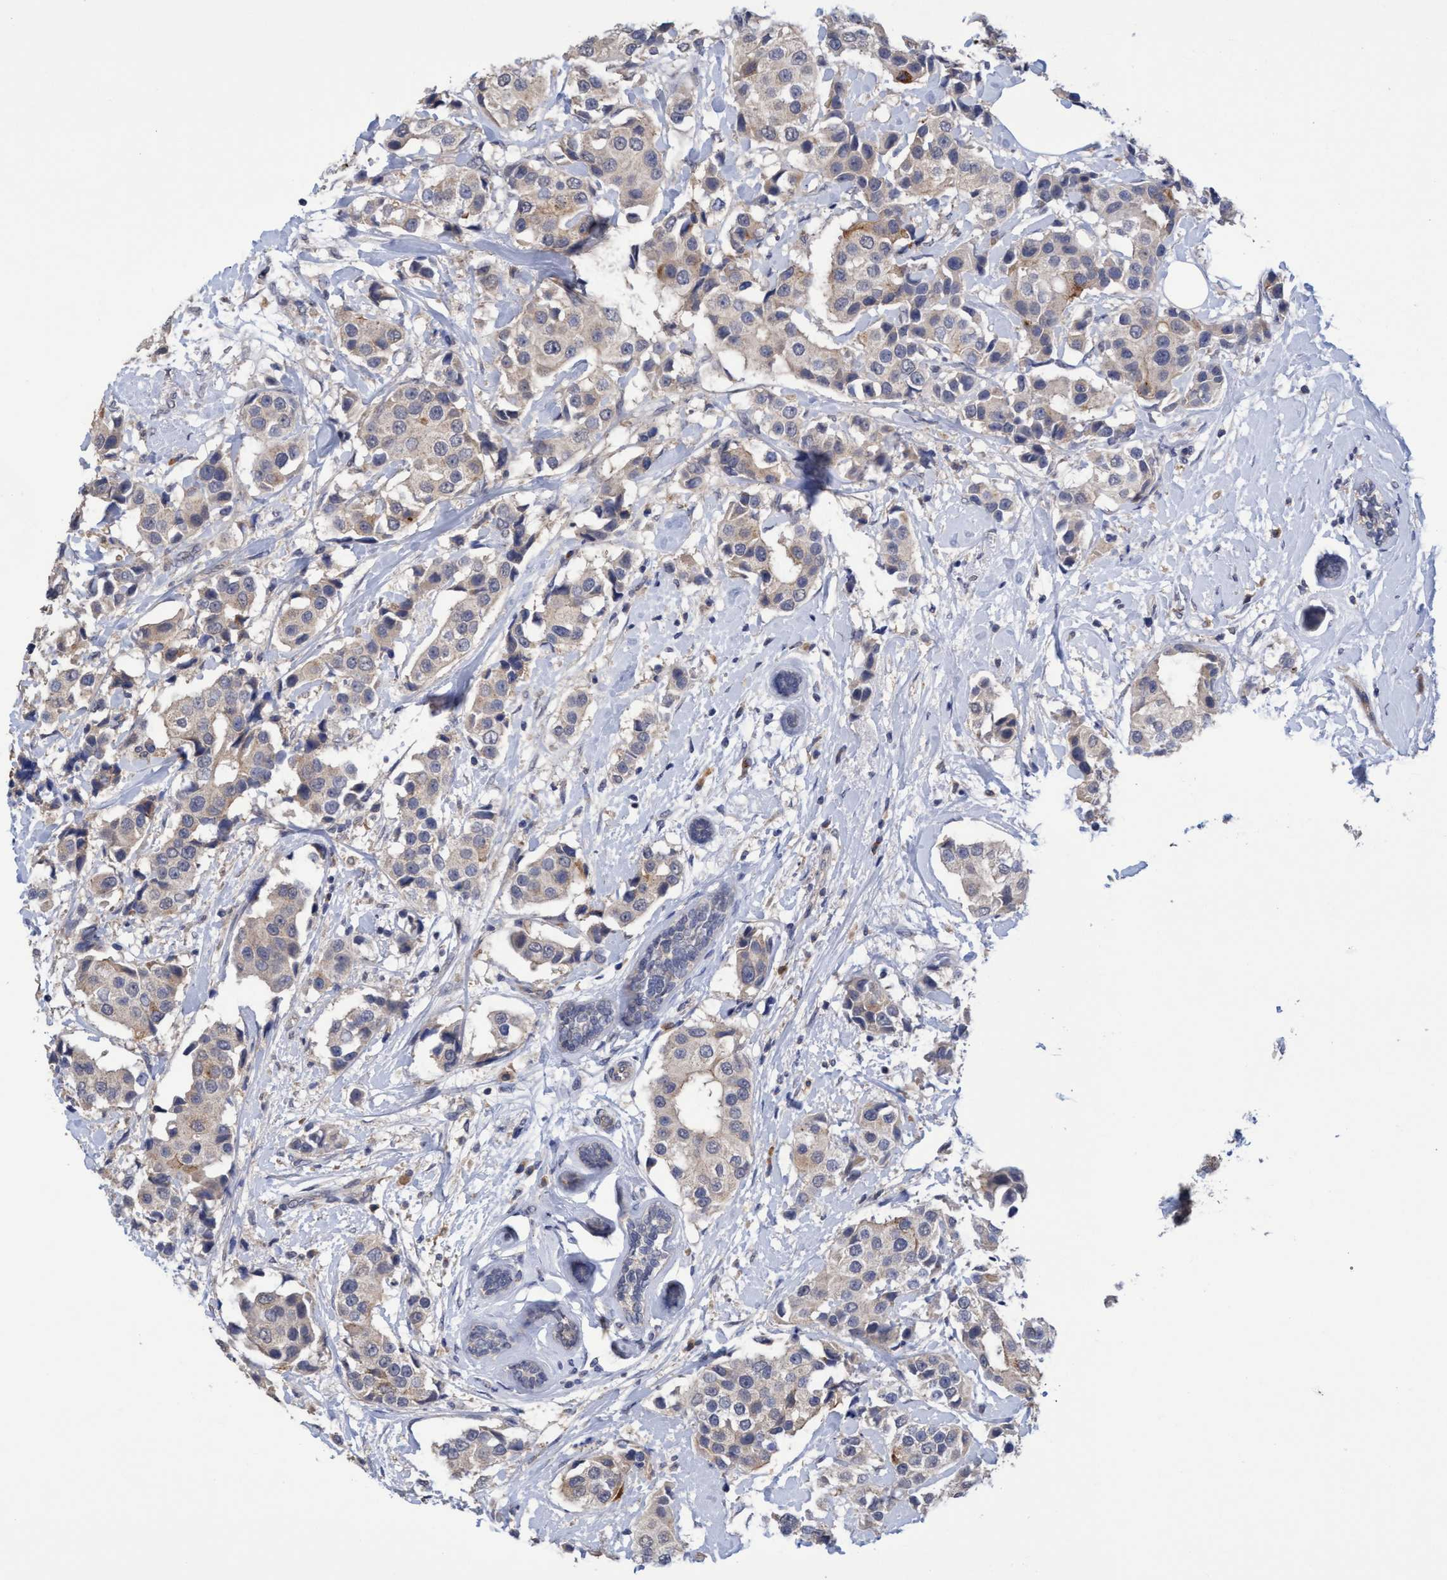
{"staining": {"intensity": "weak", "quantity": "<25%", "location": "cytoplasmic/membranous"}, "tissue": "breast cancer", "cell_type": "Tumor cells", "image_type": "cancer", "snomed": [{"axis": "morphology", "description": "Normal tissue, NOS"}, {"axis": "morphology", "description": "Duct carcinoma"}, {"axis": "topography", "description": "Breast"}], "caption": "A high-resolution photomicrograph shows immunohistochemistry staining of invasive ductal carcinoma (breast), which reveals no significant expression in tumor cells.", "gene": "SEMA4D", "patient": {"sex": "female", "age": 39}}